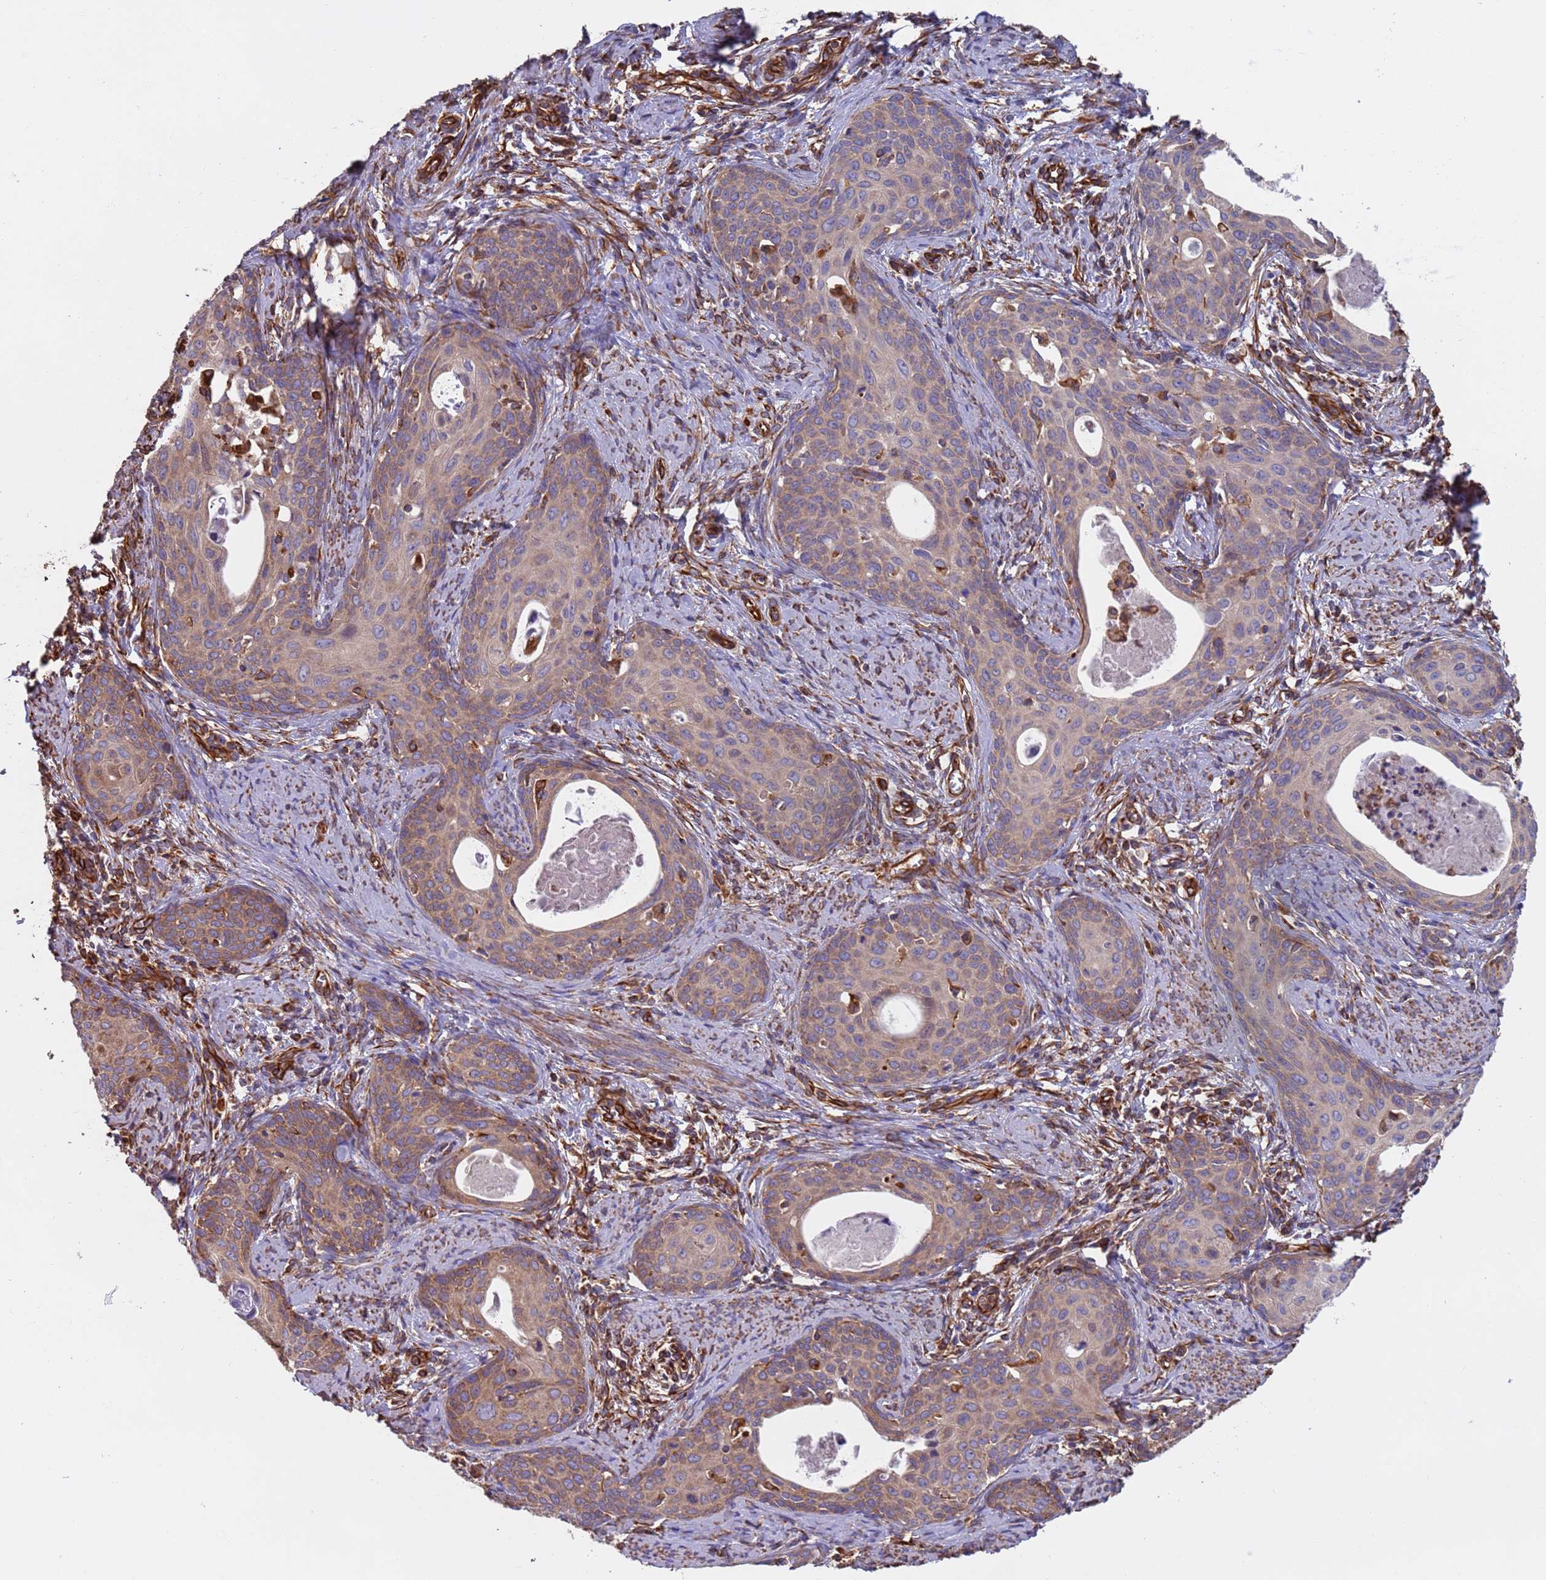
{"staining": {"intensity": "moderate", "quantity": "<25%", "location": "cytoplasmic/membranous"}, "tissue": "cervical cancer", "cell_type": "Tumor cells", "image_type": "cancer", "snomed": [{"axis": "morphology", "description": "Squamous cell carcinoma, NOS"}, {"axis": "topography", "description": "Cervix"}], "caption": "IHC photomicrograph of neoplastic tissue: human cervical squamous cell carcinoma stained using immunohistochemistry reveals low levels of moderate protein expression localized specifically in the cytoplasmic/membranous of tumor cells, appearing as a cytoplasmic/membranous brown color.", "gene": "NUDT12", "patient": {"sex": "female", "age": 46}}